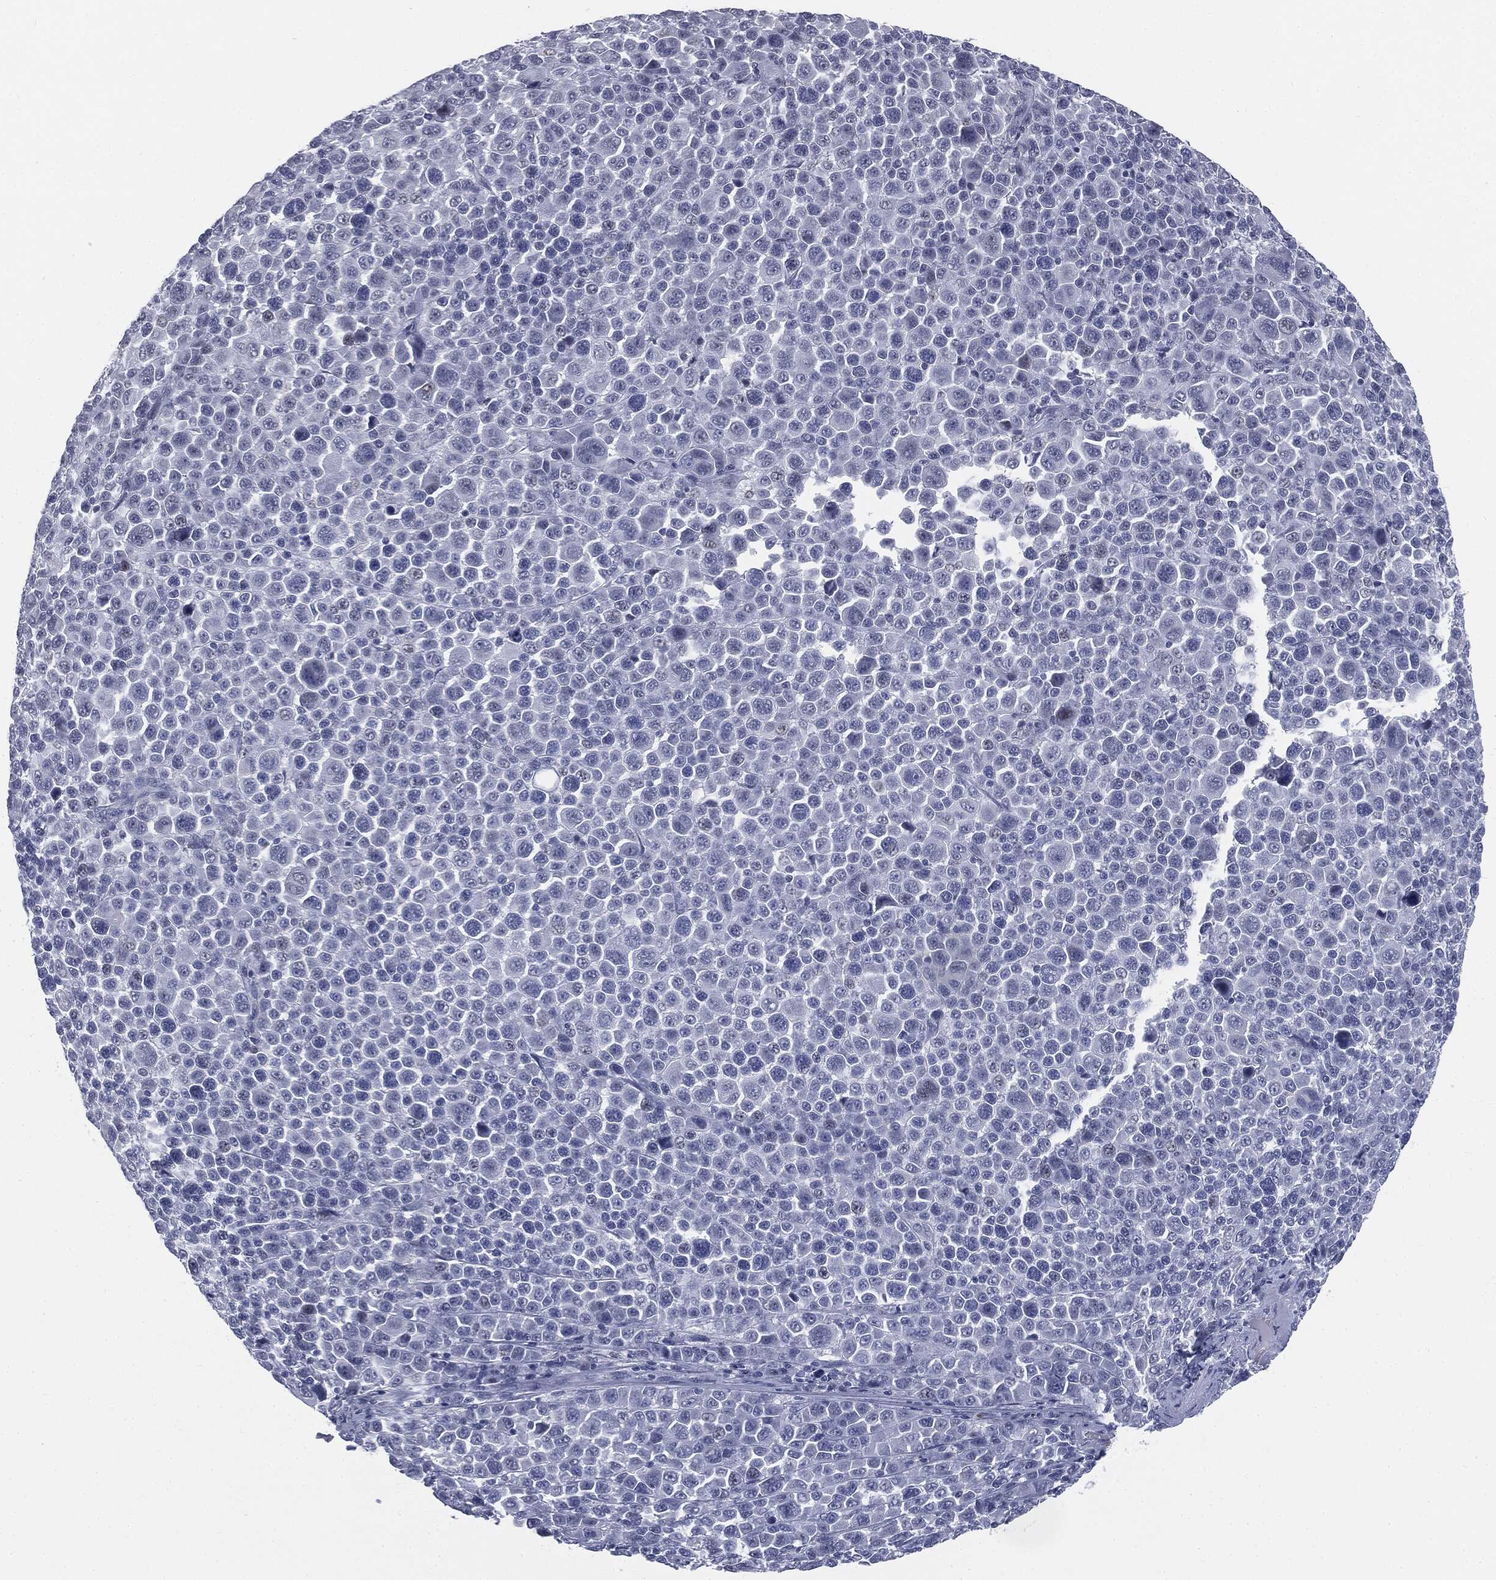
{"staining": {"intensity": "negative", "quantity": "none", "location": "none"}, "tissue": "melanoma", "cell_type": "Tumor cells", "image_type": "cancer", "snomed": [{"axis": "morphology", "description": "Malignant melanoma, NOS"}, {"axis": "topography", "description": "Skin"}], "caption": "A photomicrograph of malignant melanoma stained for a protein shows no brown staining in tumor cells.", "gene": "TPO", "patient": {"sex": "female", "age": 57}}